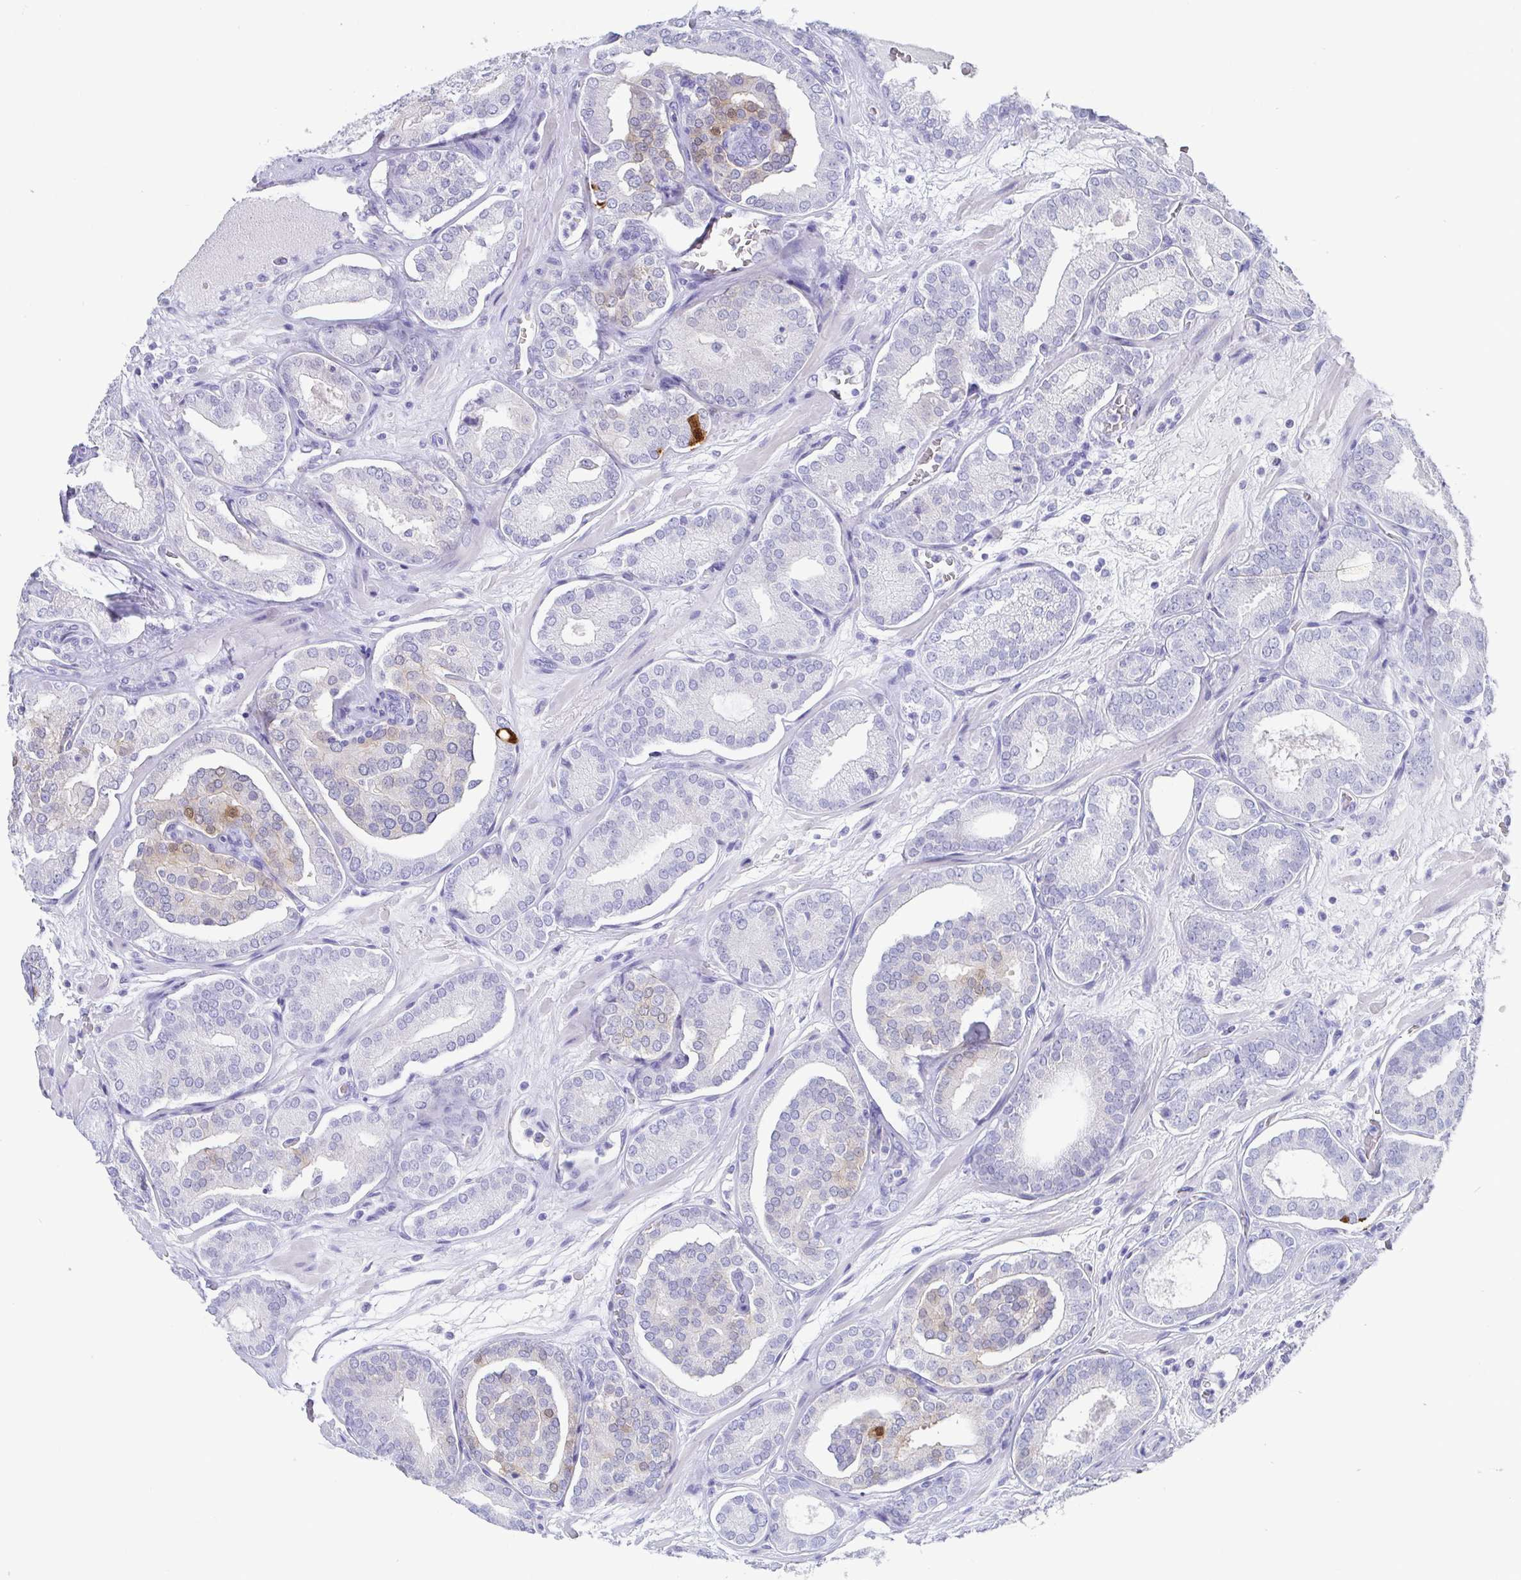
{"staining": {"intensity": "weak", "quantity": "<25%", "location": "cytoplasmic/membranous,nuclear"}, "tissue": "prostate cancer", "cell_type": "Tumor cells", "image_type": "cancer", "snomed": [{"axis": "morphology", "description": "Adenocarcinoma, High grade"}, {"axis": "topography", "description": "Prostate"}], "caption": "Protein analysis of prostate adenocarcinoma (high-grade) reveals no significant positivity in tumor cells.", "gene": "SCGN", "patient": {"sex": "male", "age": 66}}